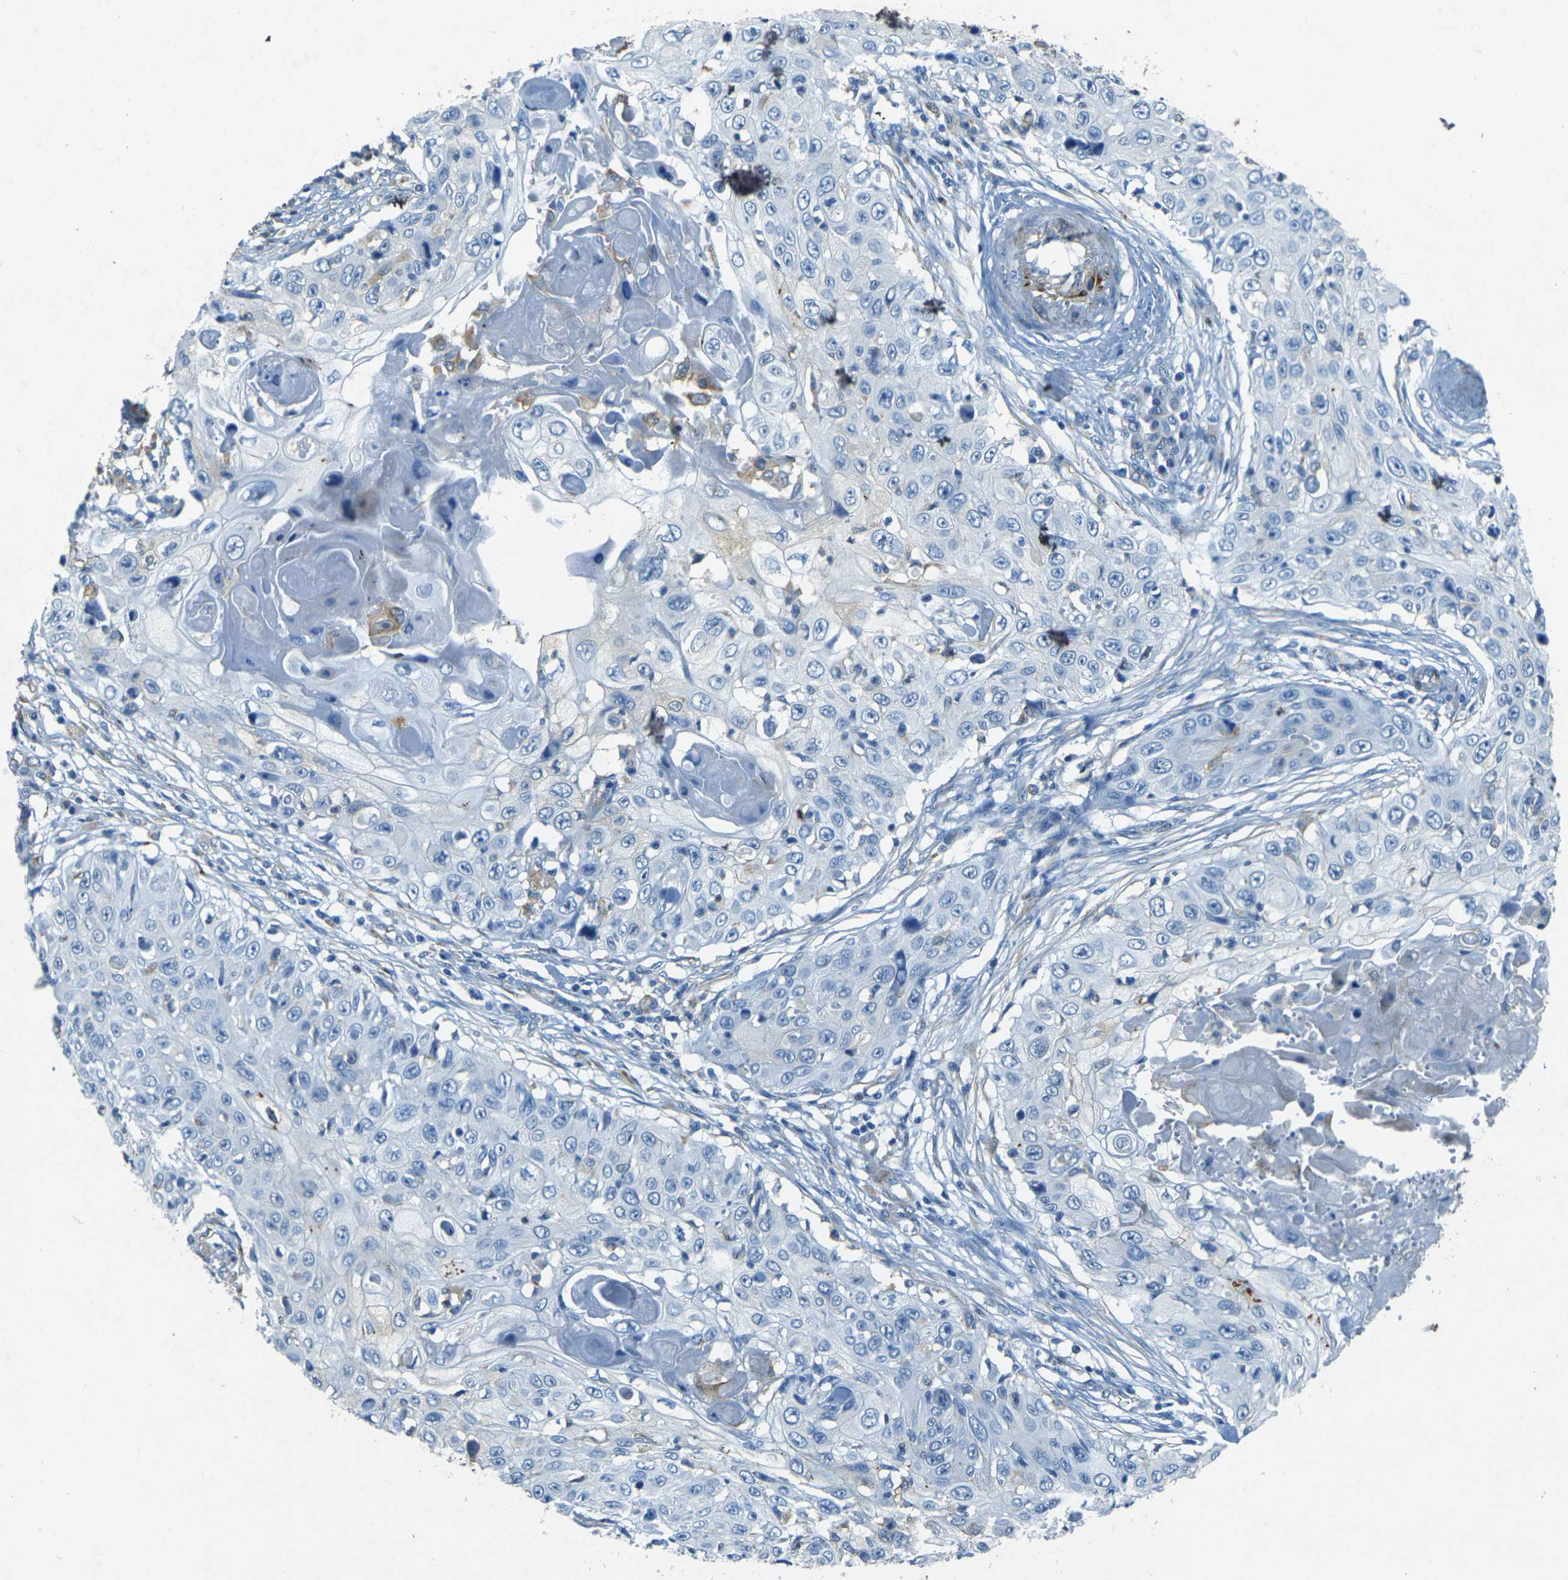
{"staining": {"intensity": "negative", "quantity": "none", "location": "none"}, "tissue": "skin cancer", "cell_type": "Tumor cells", "image_type": "cancer", "snomed": [{"axis": "morphology", "description": "Squamous cell carcinoma, NOS"}, {"axis": "topography", "description": "Skin"}], "caption": "DAB (3,3'-diaminobenzidine) immunohistochemical staining of human skin cancer (squamous cell carcinoma) shows no significant staining in tumor cells.", "gene": "SORT1", "patient": {"sex": "male", "age": 86}}